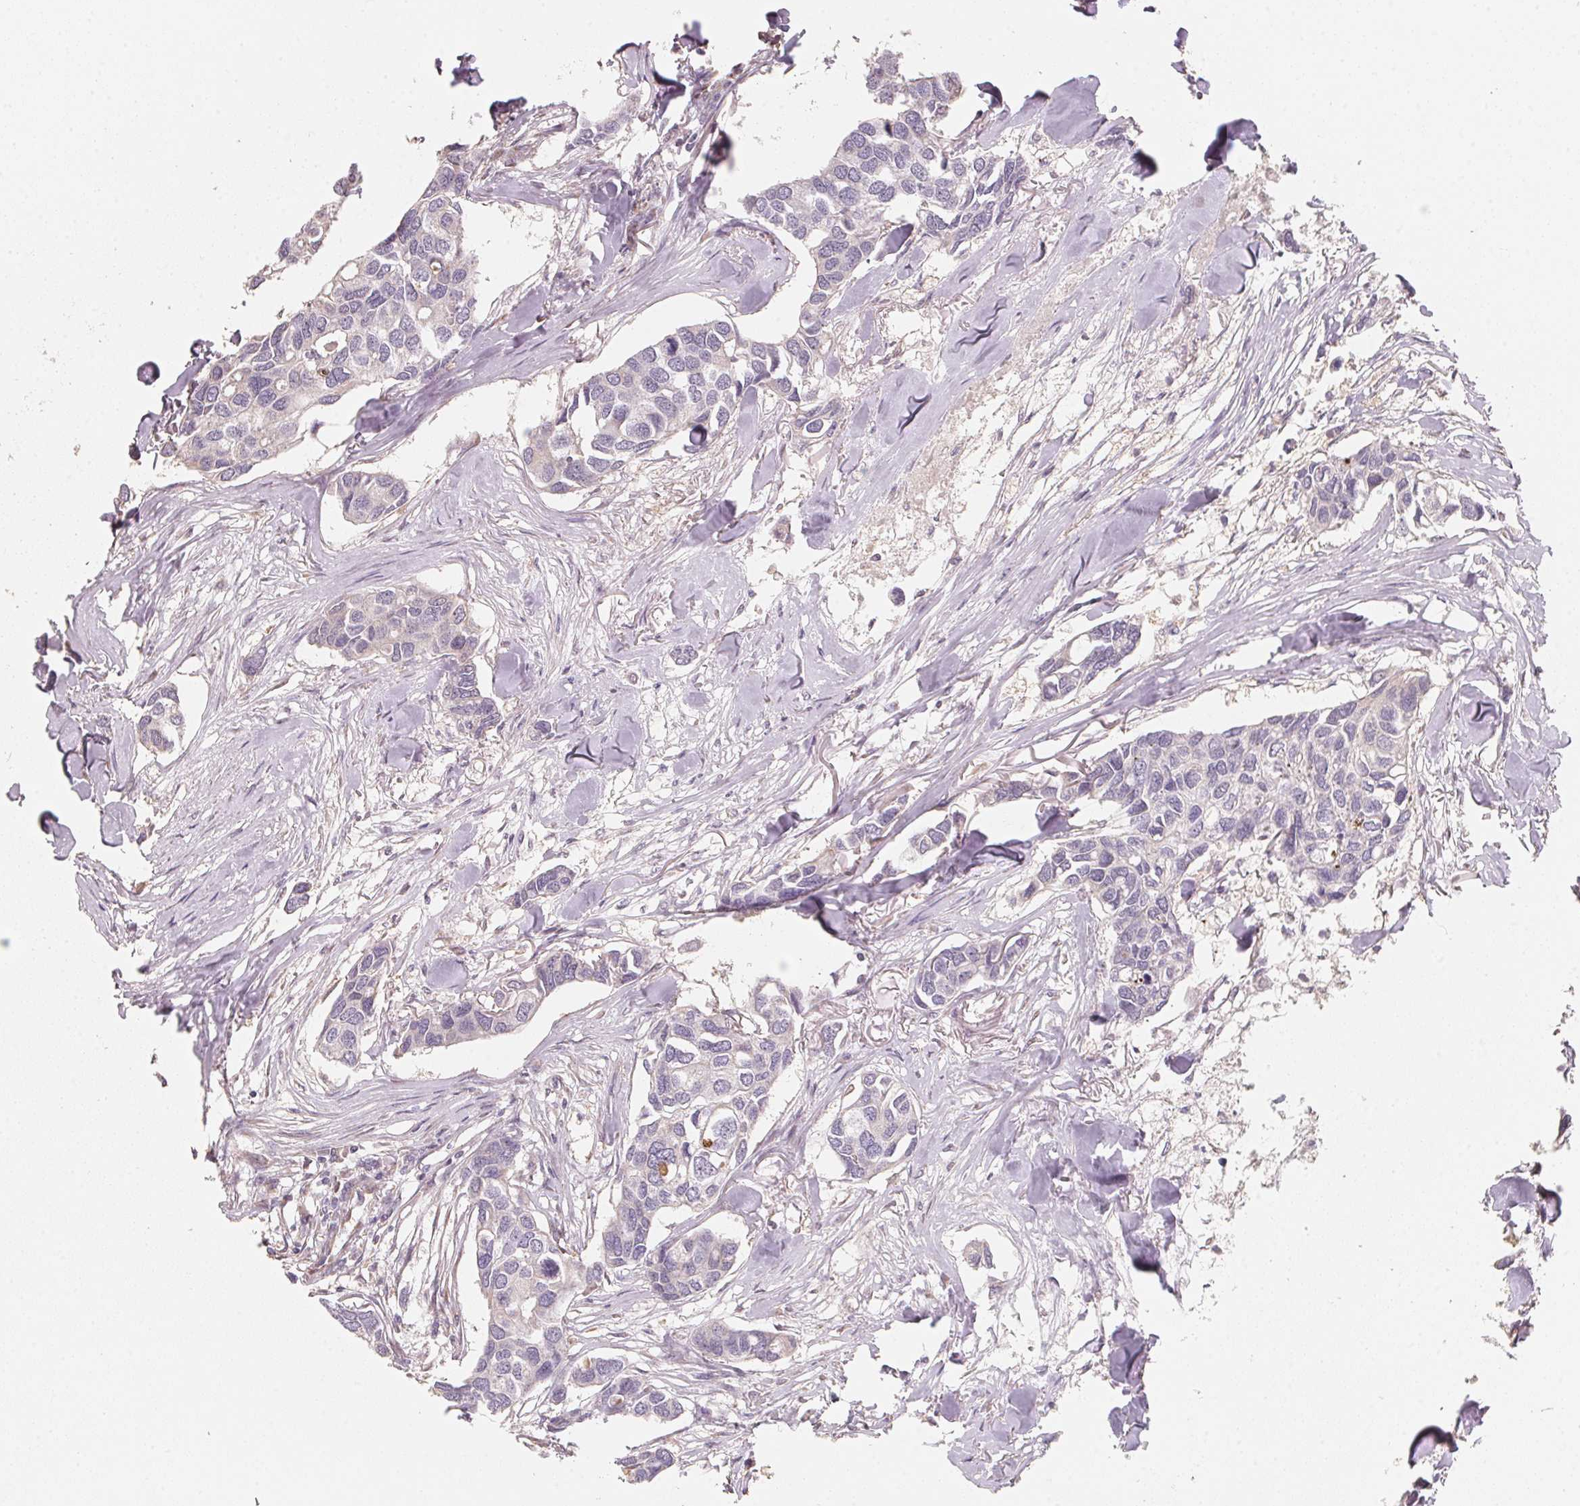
{"staining": {"intensity": "negative", "quantity": "none", "location": "none"}, "tissue": "breast cancer", "cell_type": "Tumor cells", "image_type": "cancer", "snomed": [{"axis": "morphology", "description": "Duct carcinoma"}, {"axis": "topography", "description": "Breast"}], "caption": "Immunohistochemical staining of human invasive ductal carcinoma (breast) displays no significant expression in tumor cells. Nuclei are stained in blue.", "gene": "TSPAN12", "patient": {"sex": "female", "age": 83}}